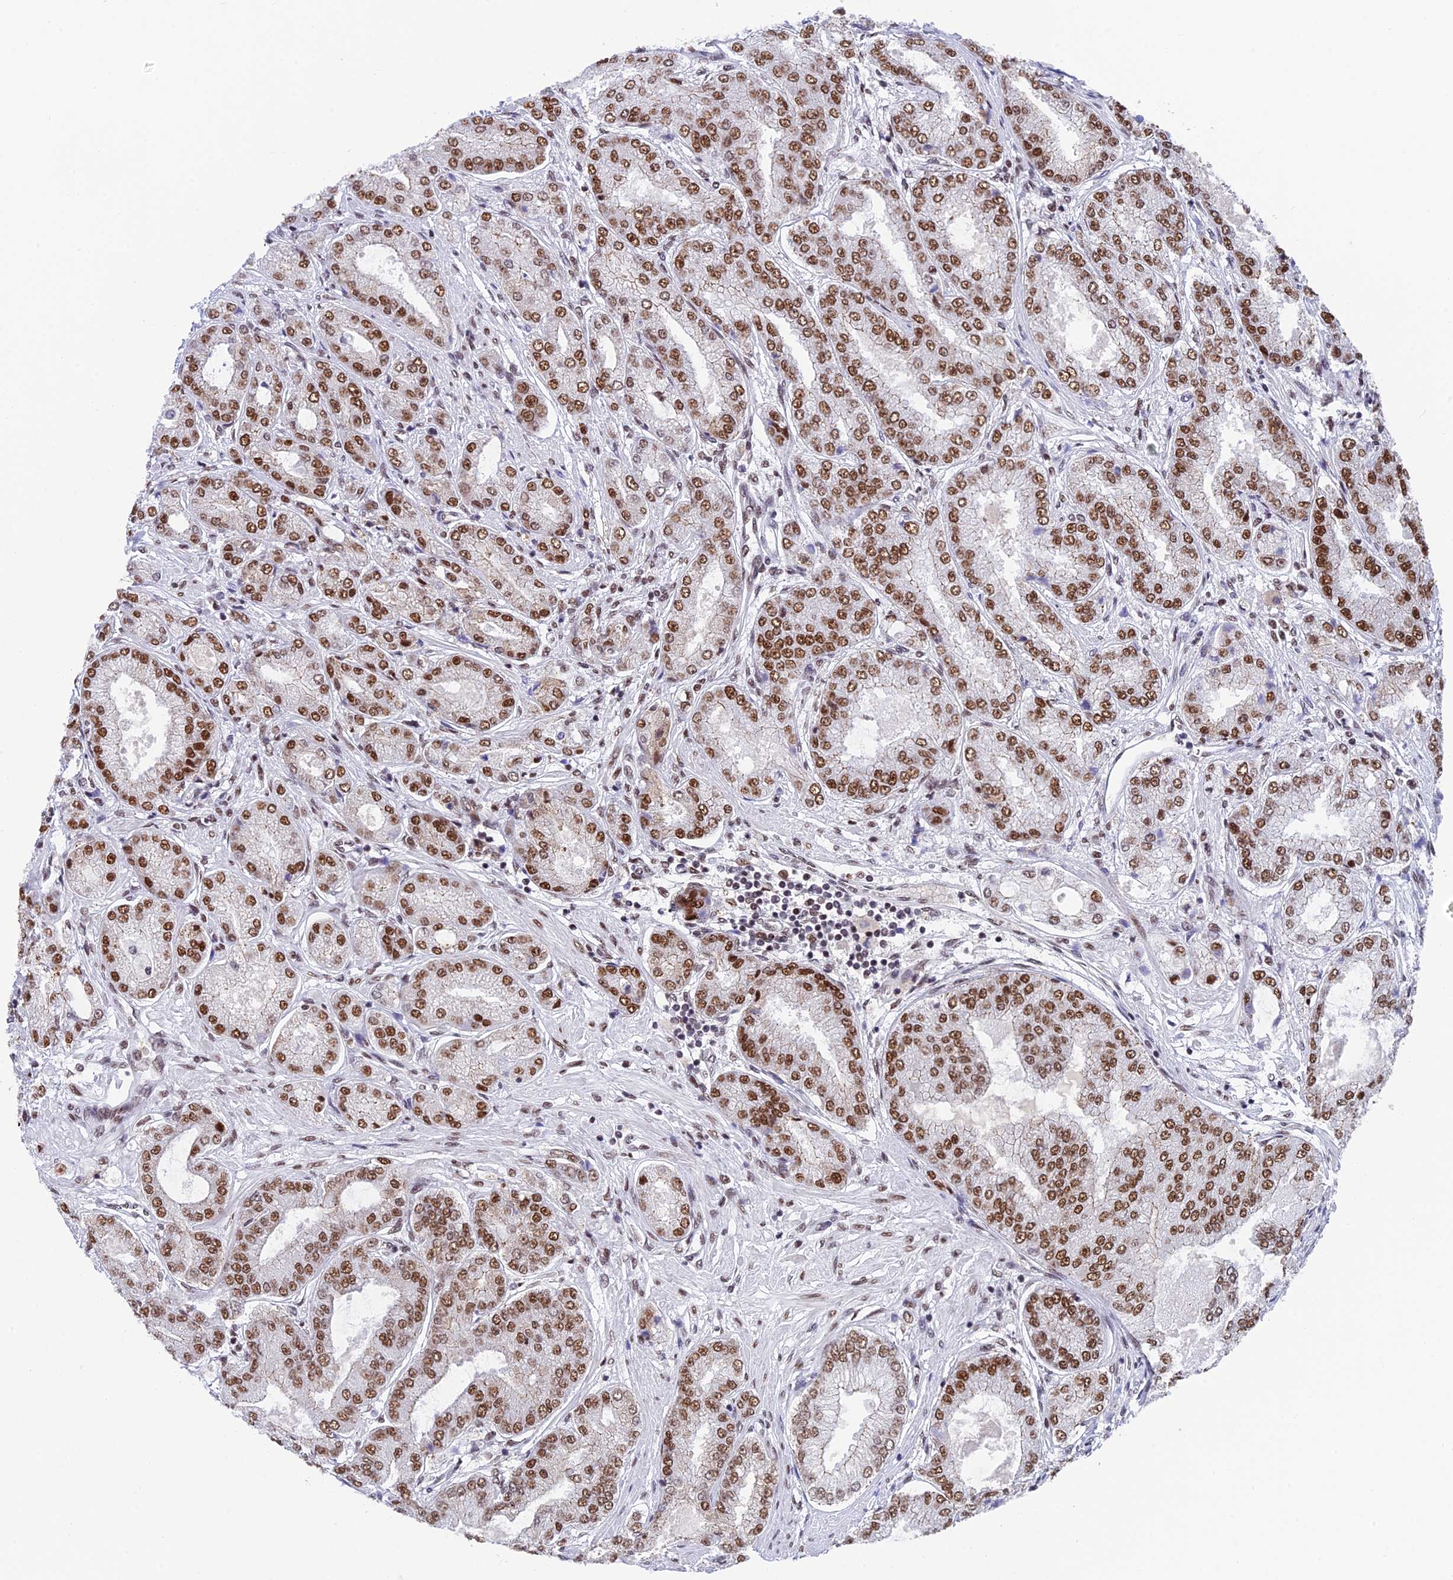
{"staining": {"intensity": "strong", "quantity": ">75%", "location": "nuclear"}, "tissue": "prostate cancer", "cell_type": "Tumor cells", "image_type": "cancer", "snomed": [{"axis": "morphology", "description": "Adenocarcinoma, High grade"}, {"axis": "topography", "description": "Prostate"}], "caption": "This histopathology image displays high-grade adenocarcinoma (prostate) stained with IHC to label a protein in brown. The nuclear of tumor cells show strong positivity for the protein. Nuclei are counter-stained blue.", "gene": "EEF1AKMT3", "patient": {"sex": "male", "age": 71}}